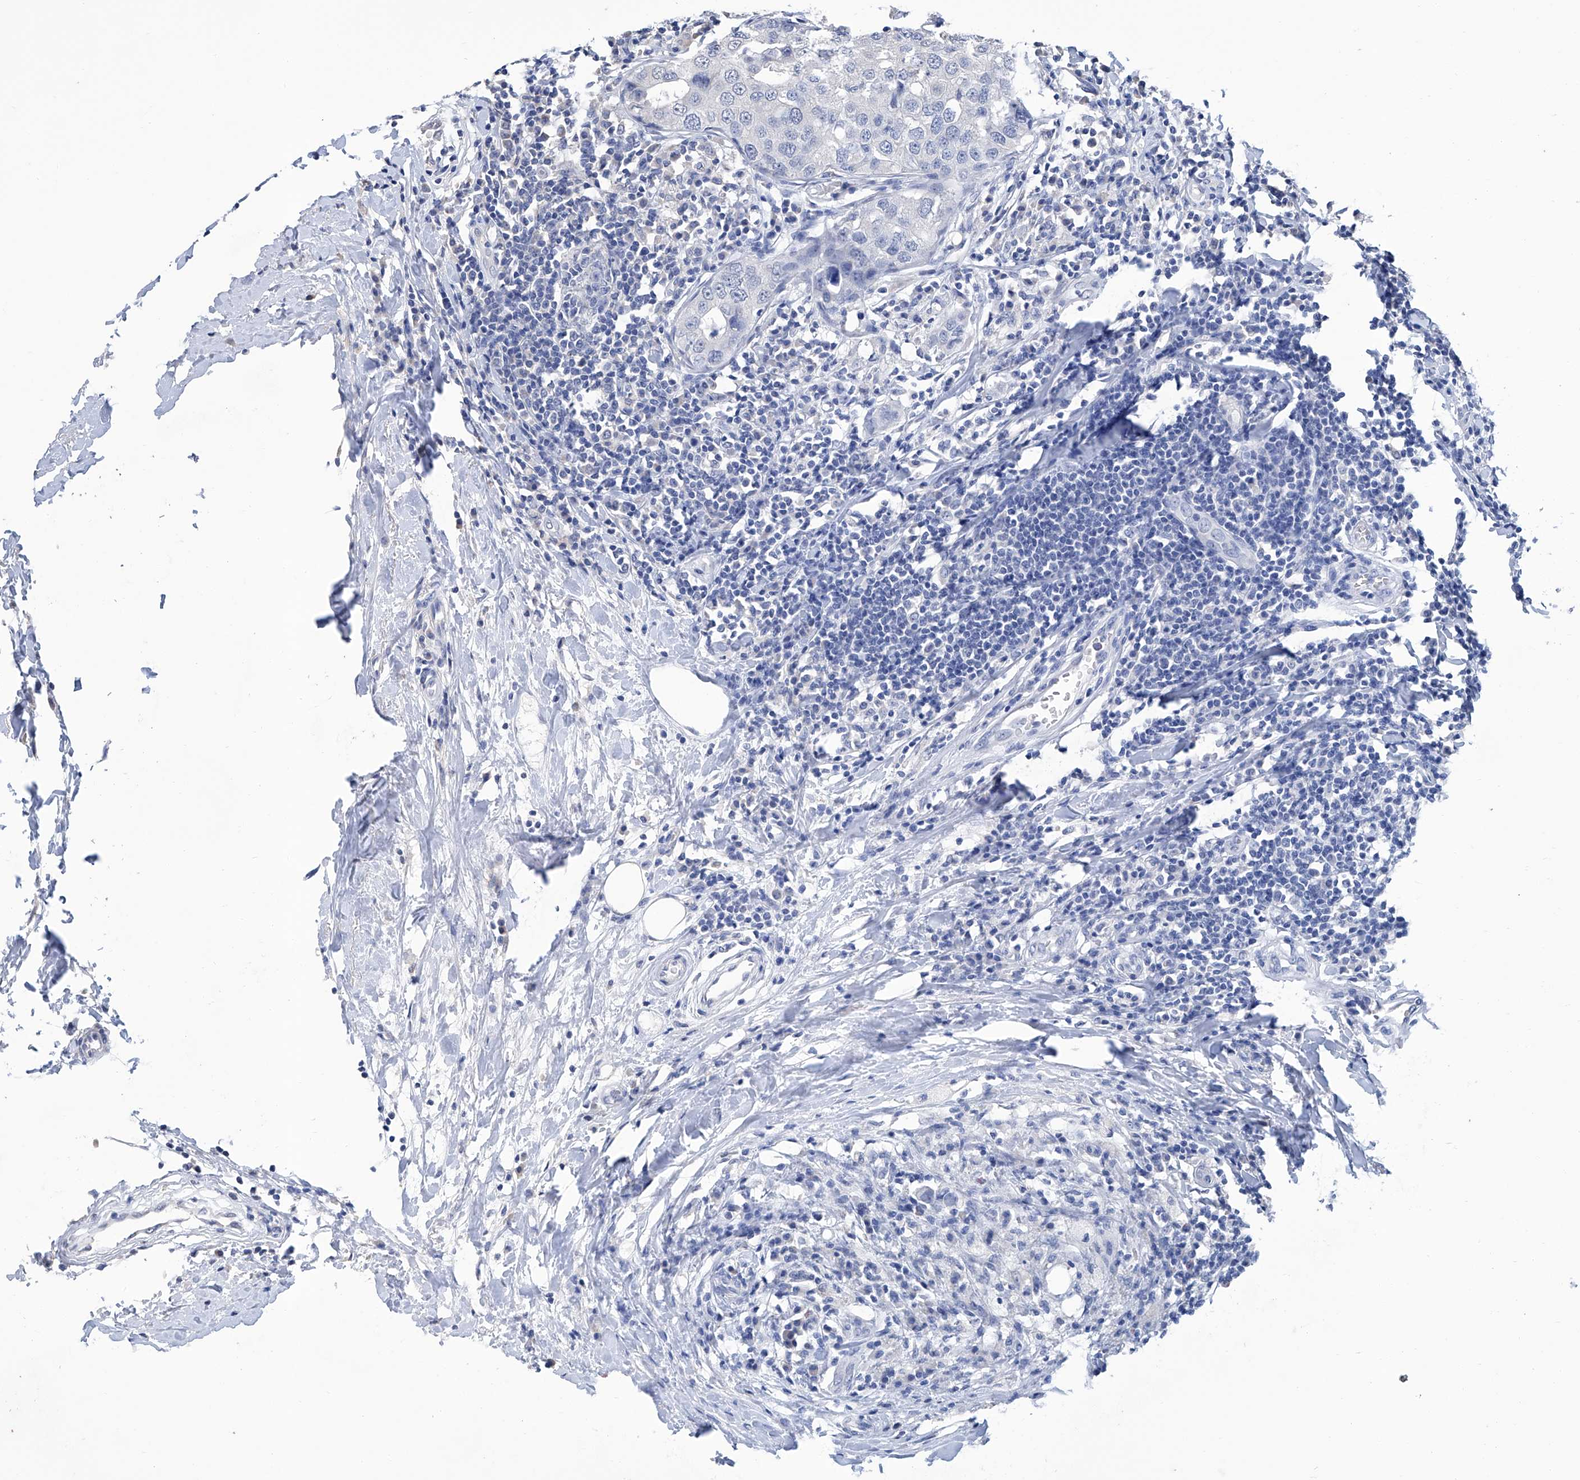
{"staining": {"intensity": "negative", "quantity": "none", "location": "none"}, "tissue": "breast cancer", "cell_type": "Tumor cells", "image_type": "cancer", "snomed": [{"axis": "morphology", "description": "Duct carcinoma"}, {"axis": "topography", "description": "Breast"}], "caption": "An image of breast cancer (infiltrating ductal carcinoma) stained for a protein shows no brown staining in tumor cells.", "gene": "GPT", "patient": {"sex": "female", "age": 27}}